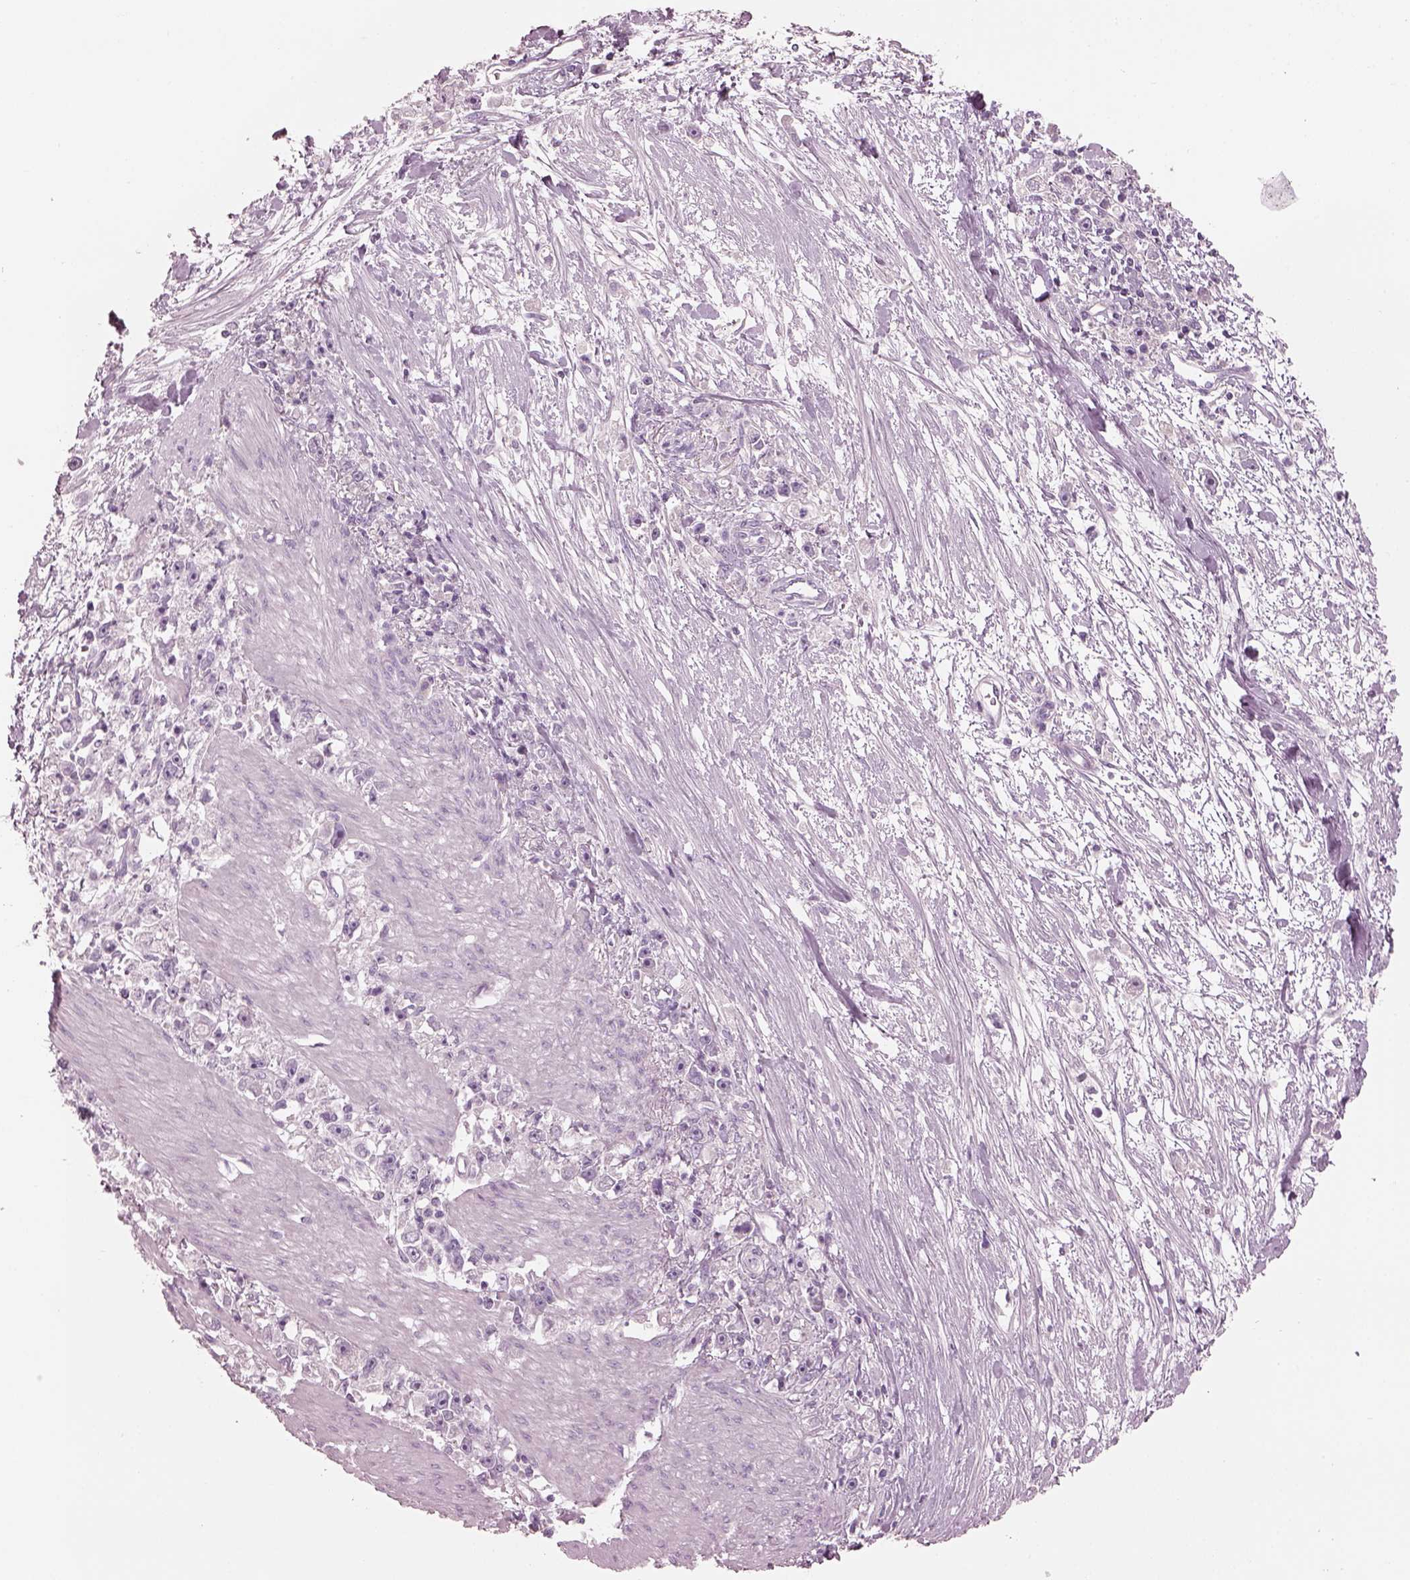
{"staining": {"intensity": "negative", "quantity": "none", "location": "none"}, "tissue": "stomach cancer", "cell_type": "Tumor cells", "image_type": "cancer", "snomed": [{"axis": "morphology", "description": "Adenocarcinoma, NOS"}, {"axis": "topography", "description": "Stomach"}], "caption": "A photomicrograph of adenocarcinoma (stomach) stained for a protein displays no brown staining in tumor cells.", "gene": "PACRG", "patient": {"sex": "female", "age": 59}}